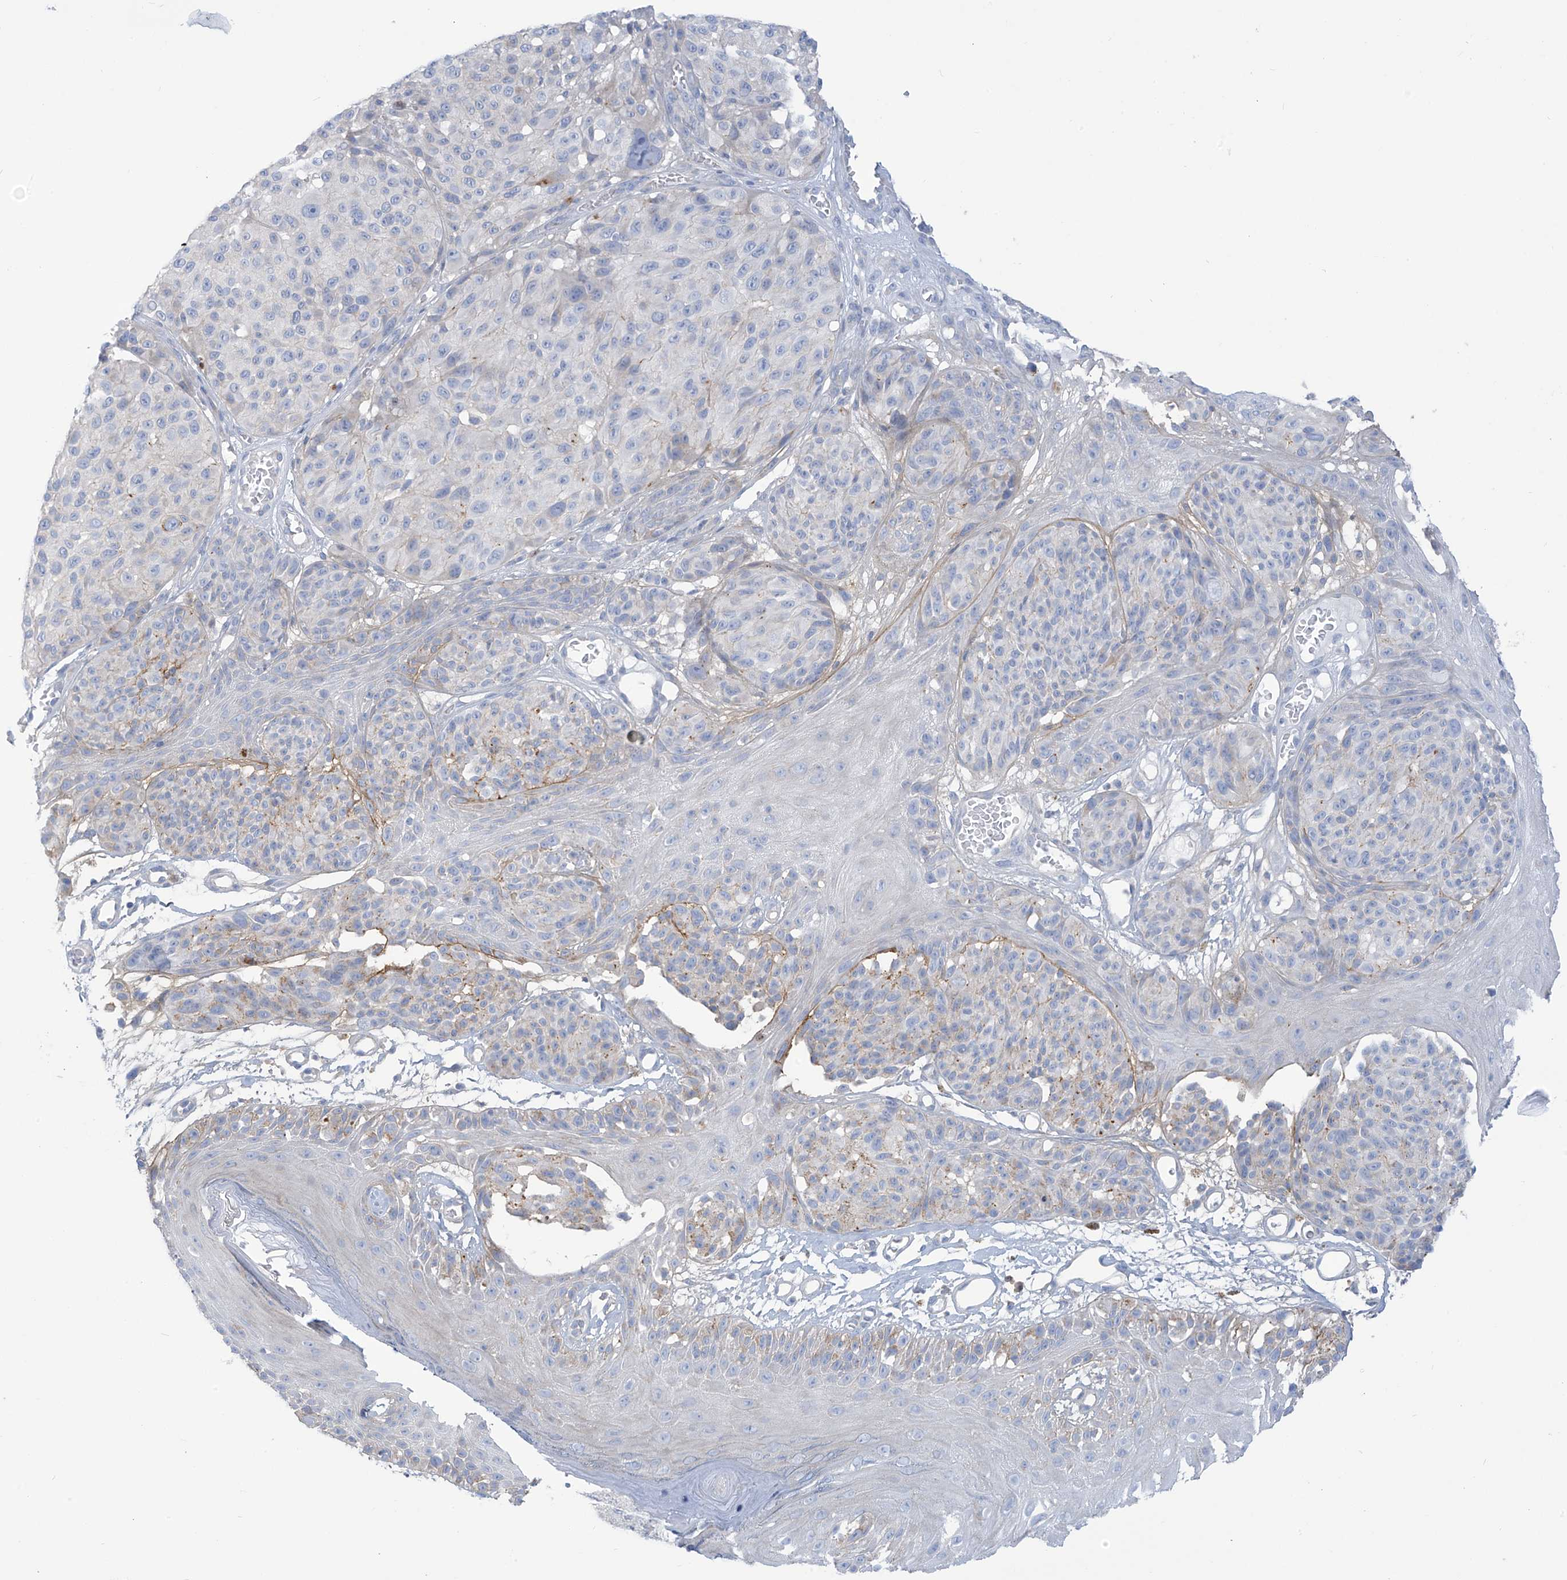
{"staining": {"intensity": "negative", "quantity": "none", "location": "none"}, "tissue": "melanoma", "cell_type": "Tumor cells", "image_type": "cancer", "snomed": [{"axis": "morphology", "description": "Malignant melanoma, NOS"}, {"axis": "topography", "description": "Skin"}], "caption": "A photomicrograph of malignant melanoma stained for a protein displays no brown staining in tumor cells.", "gene": "FABP2", "patient": {"sex": "male", "age": 83}}